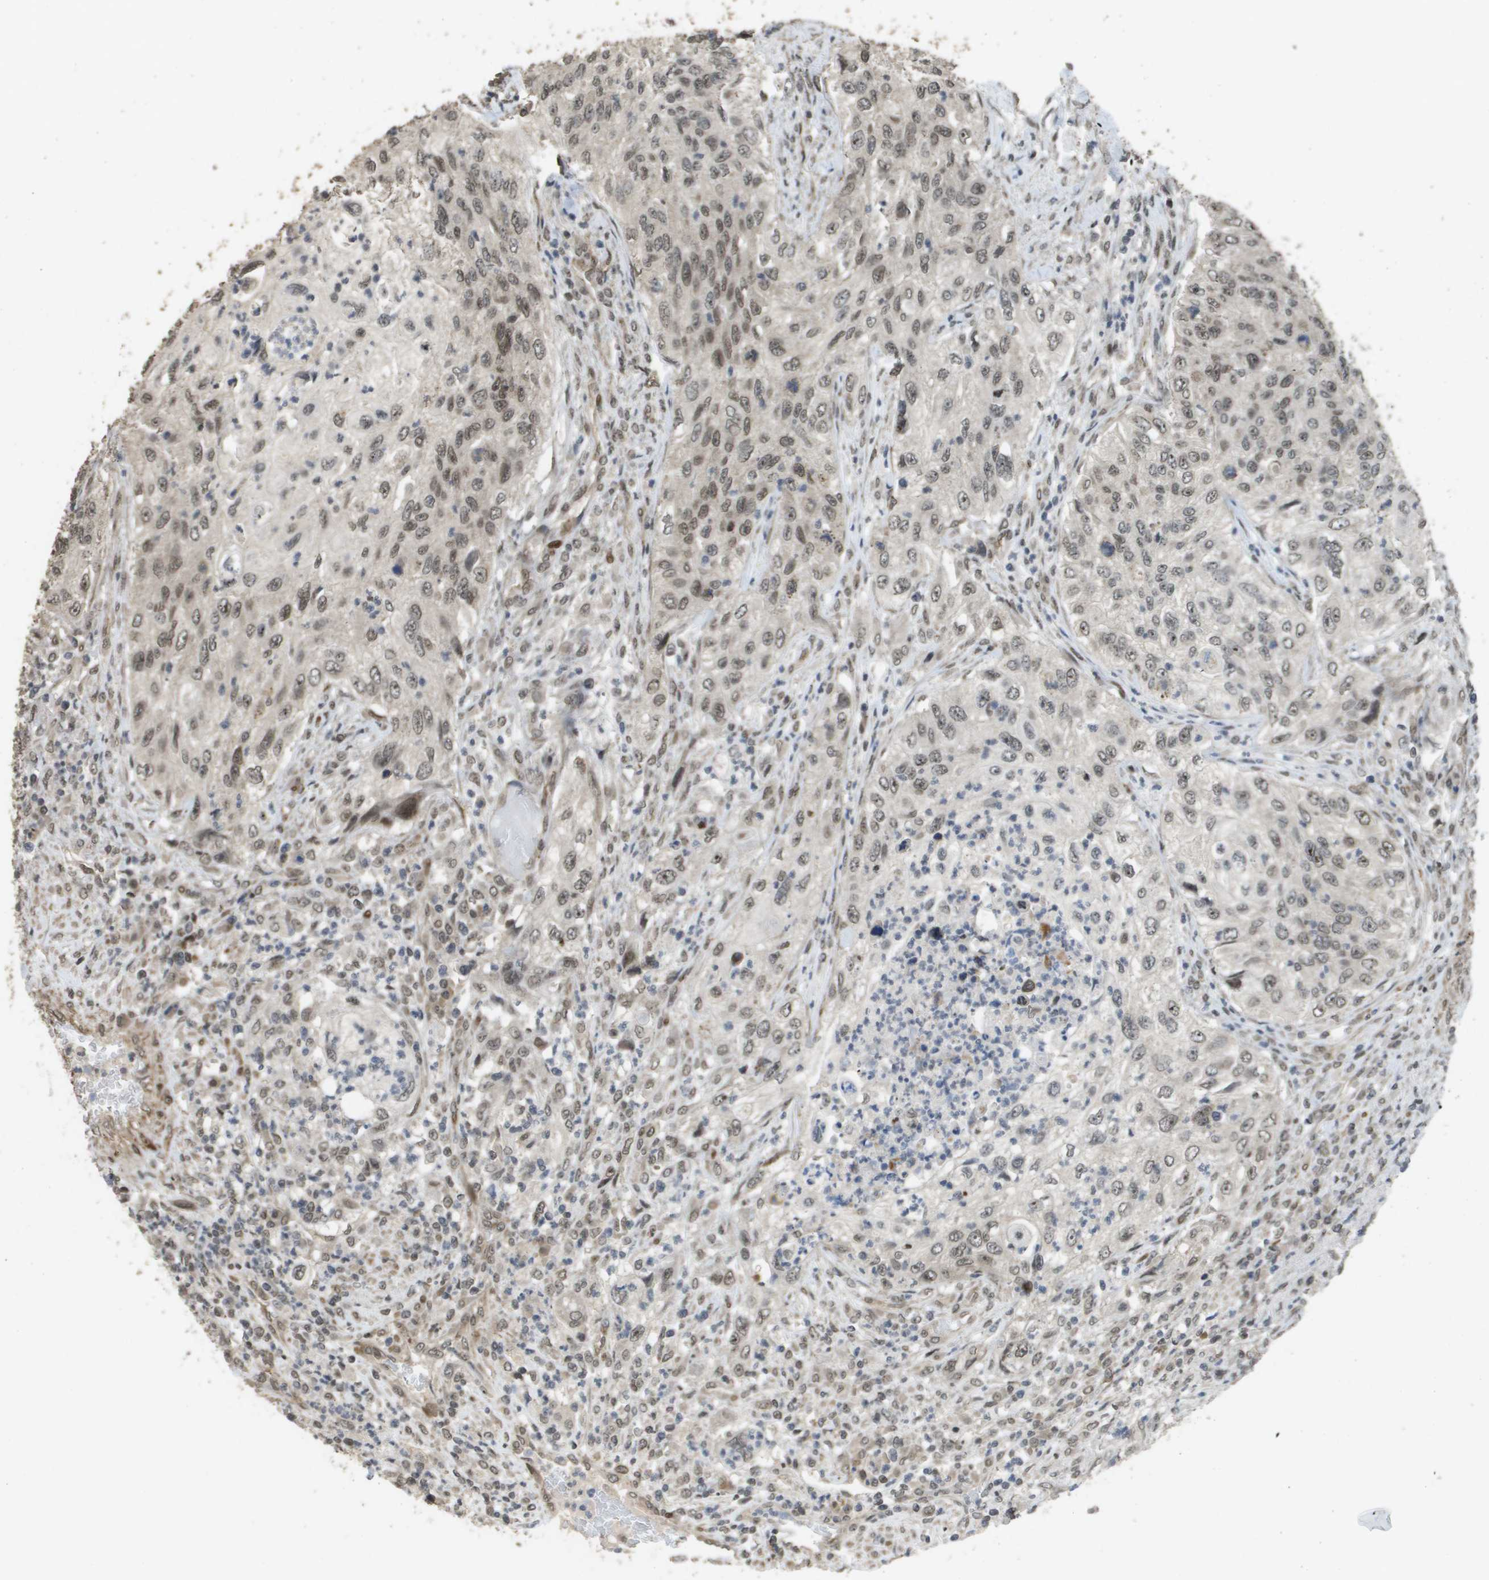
{"staining": {"intensity": "weak", "quantity": ">75%", "location": "nuclear"}, "tissue": "urothelial cancer", "cell_type": "Tumor cells", "image_type": "cancer", "snomed": [{"axis": "morphology", "description": "Urothelial carcinoma, High grade"}, {"axis": "topography", "description": "Urinary bladder"}], "caption": "Immunohistochemistry photomicrograph of urothelial cancer stained for a protein (brown), which reveals low levels of weak nuclear staining in about >75% of tumor cells.", "gene": "KAT5", "patient": {"sex": "female", "age": 60}}